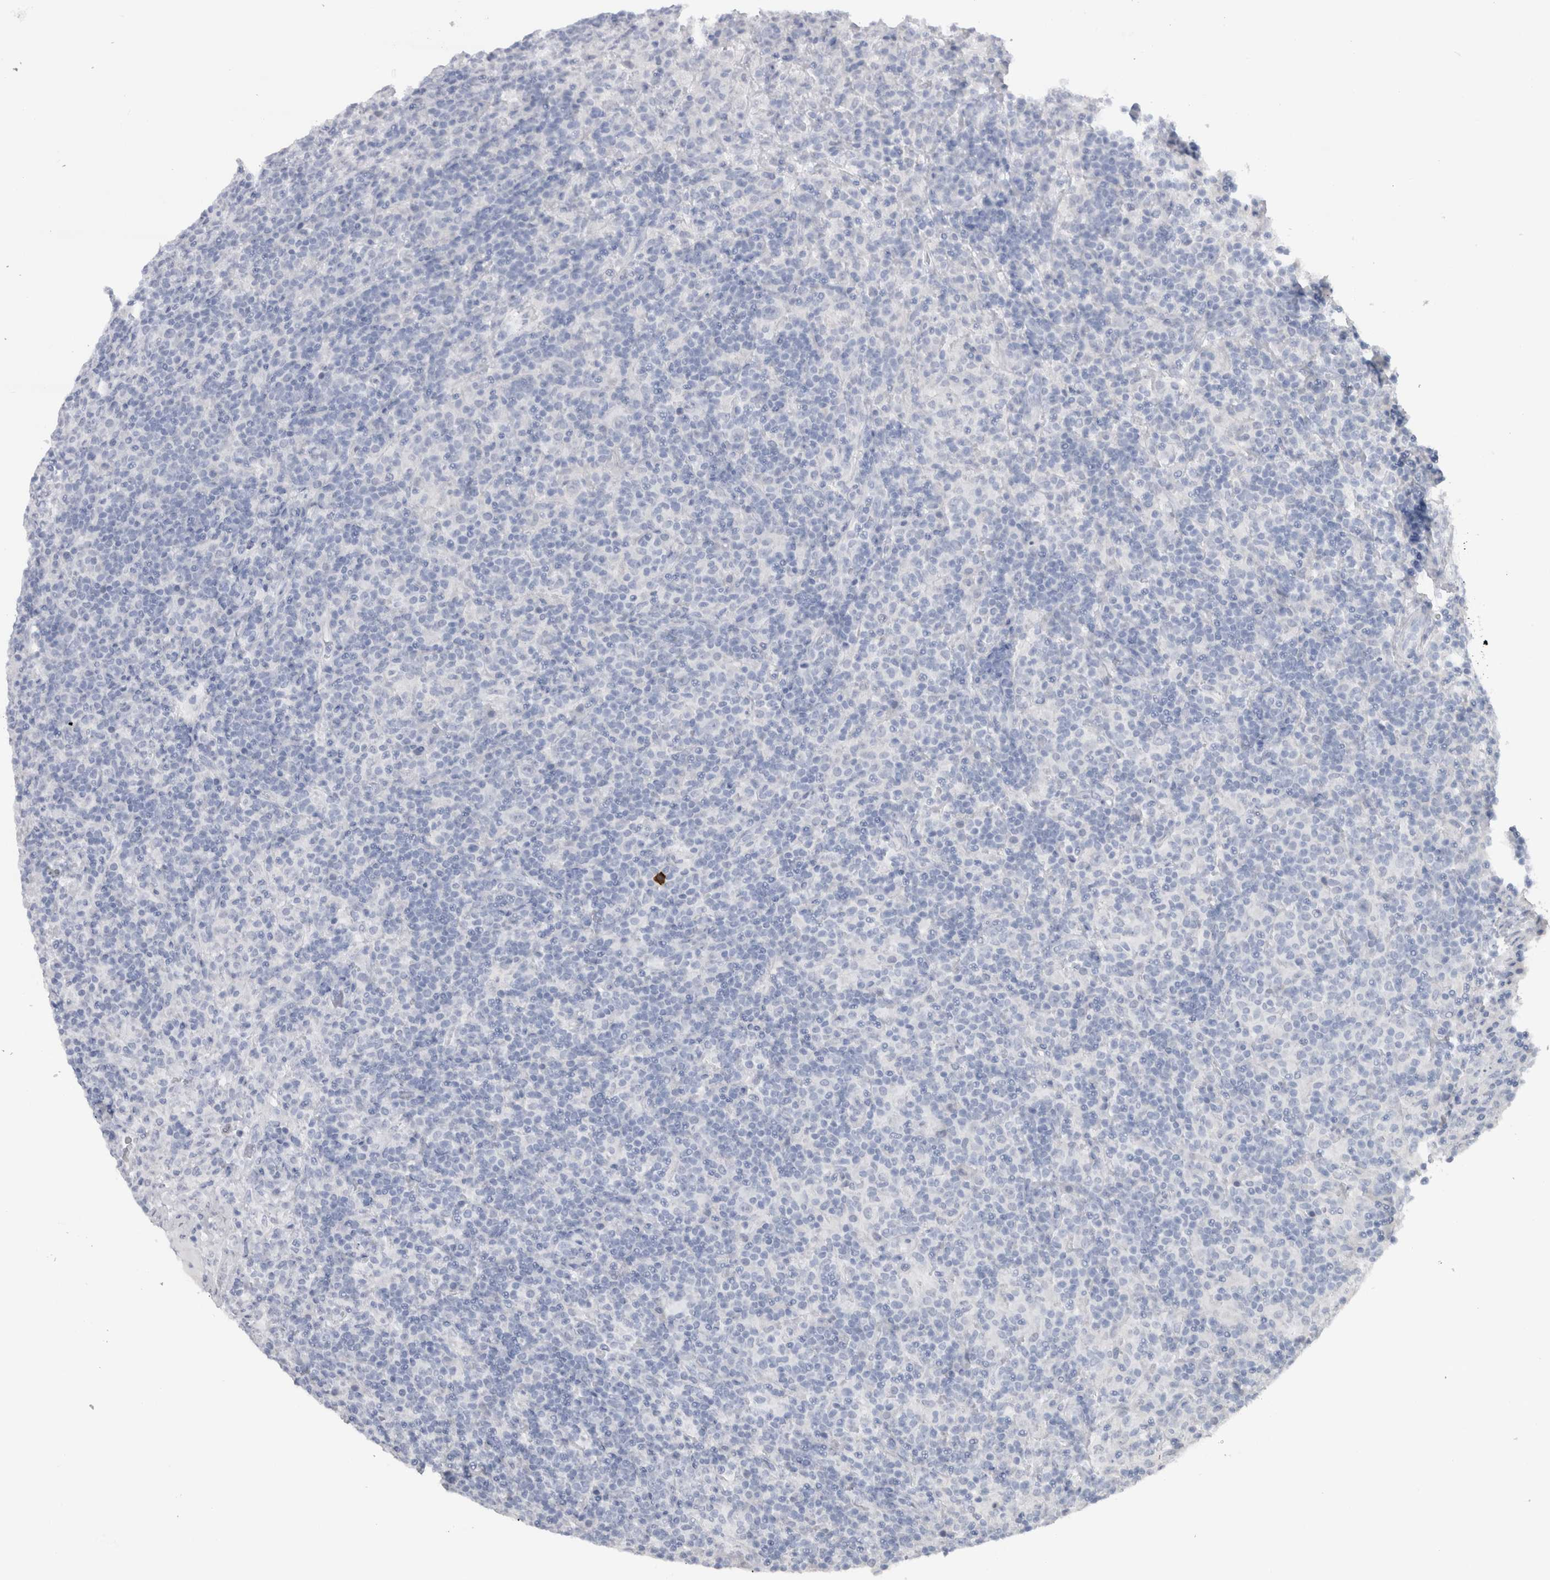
{"staining": {"intensity": "negative", "quantity": "none", "location": "none"}, "tissue": "lymphoma", "cell_type": "Tumor cells", "image_type": "cancer", "snomed": [{"axis": "morphology", "description": "Hodgkin's disease, NOS"}, {"axis": "topography", "description": "Lymph node"}], "caption": "Human lymphoma stained for a protein using IHC displays no expression in tumor cells.", "gene": "CDH17", "patient": {"sex": "male", "age": 70}}